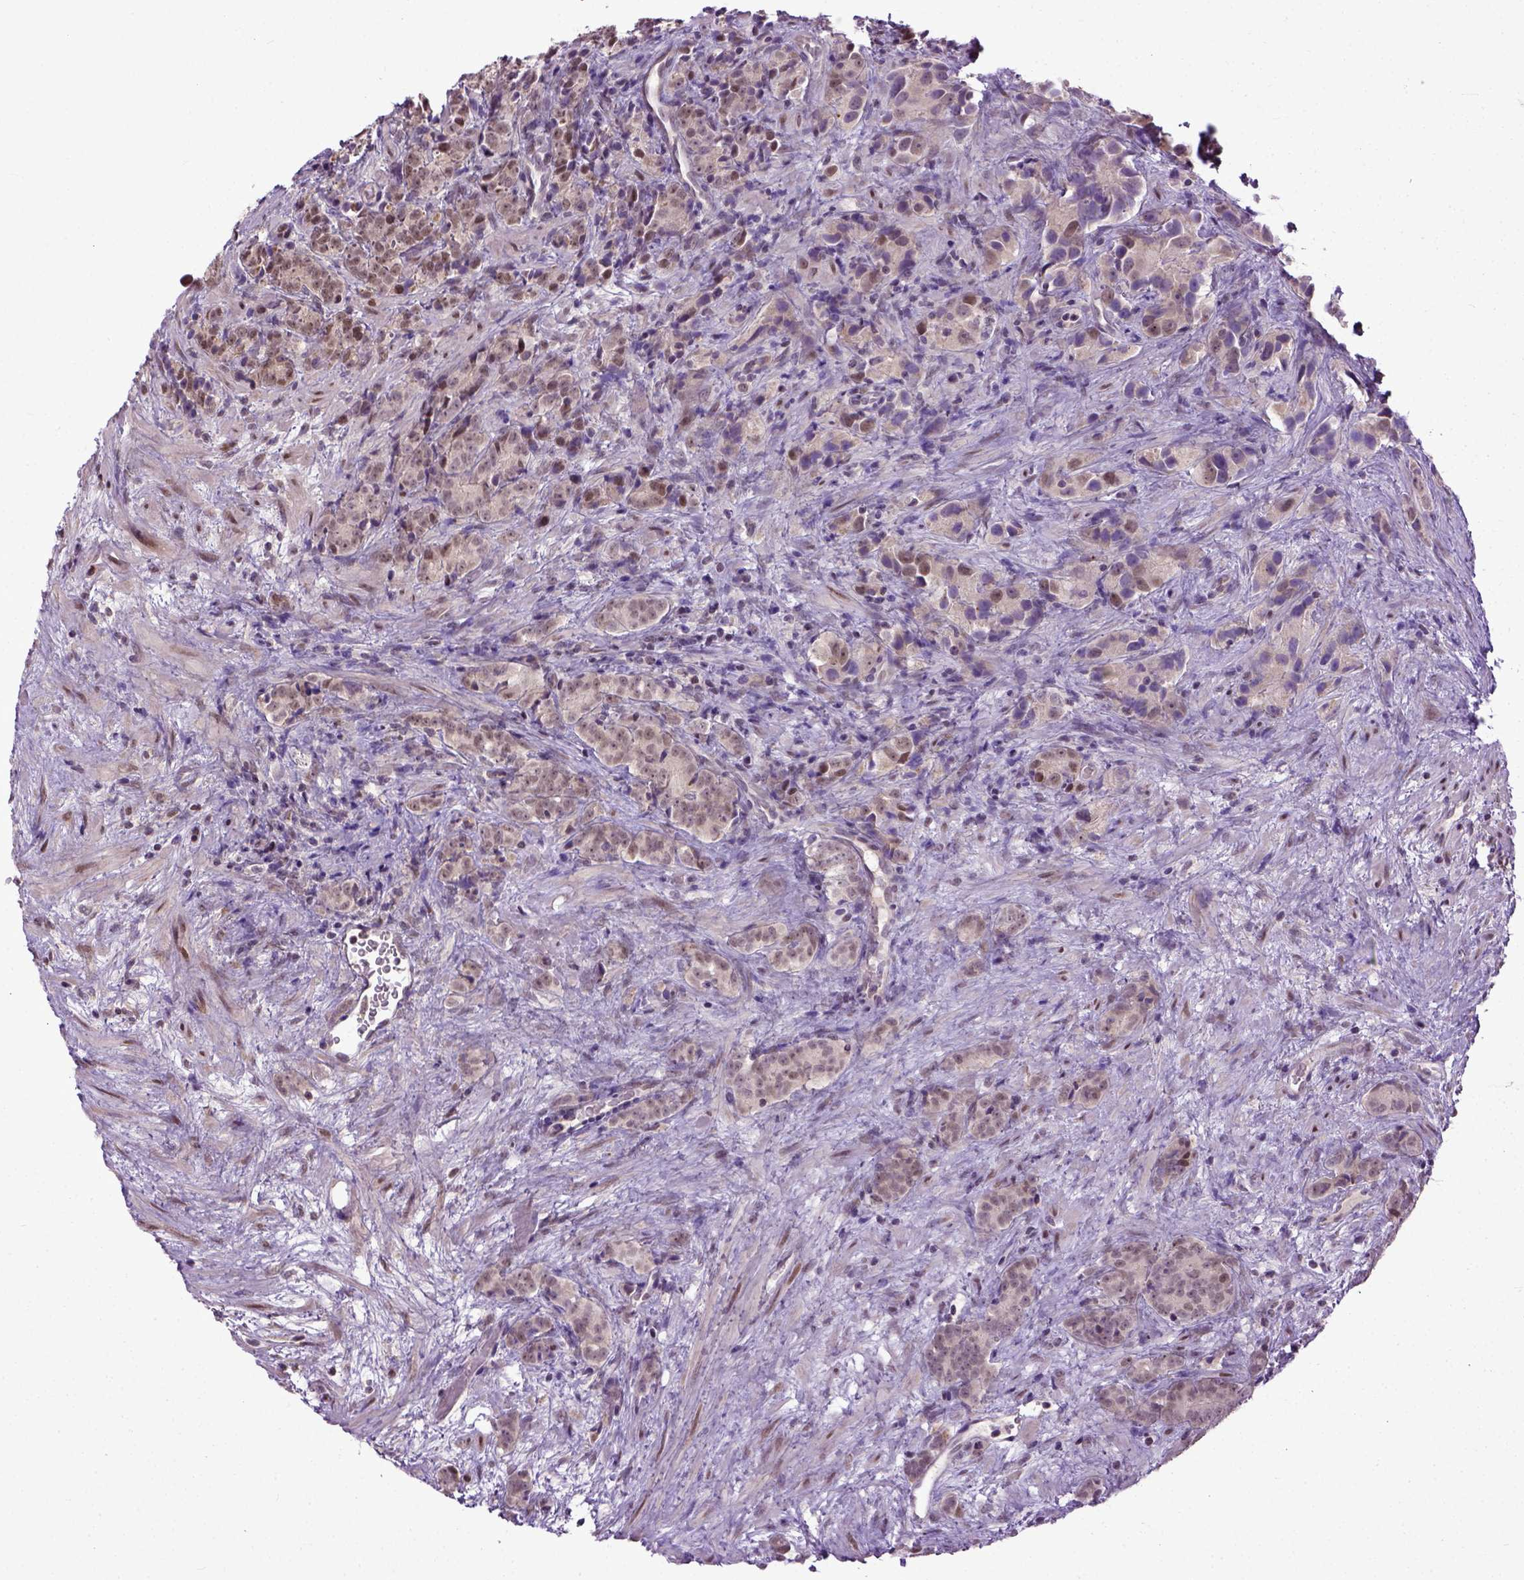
{"staining": {"intensity": "moderate", "quantity": "25%-75%", "location": "nuclear"}, "tissue": "prostate cancer", "cell_type": "Tumor cells", "image_type": "cancer", "snomed": [{"axis": "morphology", "description": "Adenocarcinoma, High grade"}, {"axis": "topography", "description": "Prostate"}], "caption": "The image demonstrates immunohistochemical staining of prostate cancer. There is moderate nuclear expression is appreciated in approximately 25%-75% of tumor cells.", "gene": "UBA3", "patient": {"sex": "male", "age": 90}}